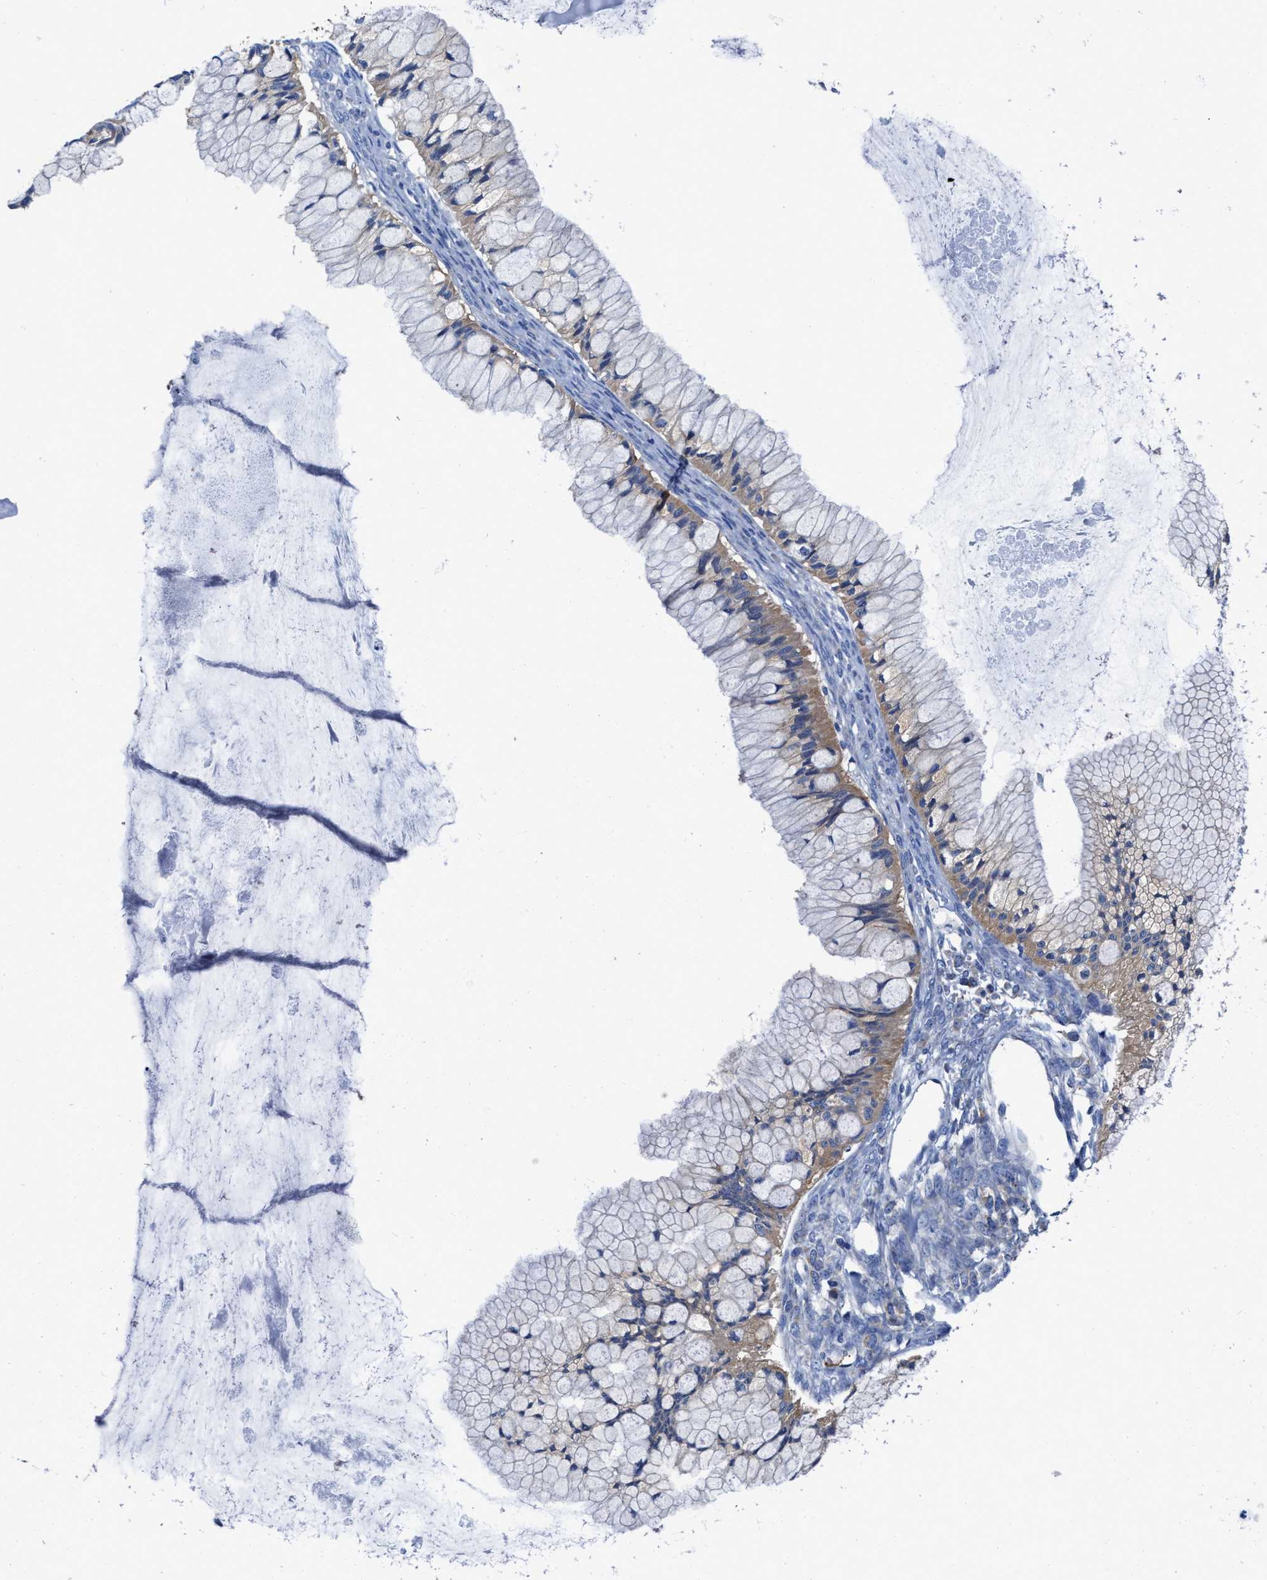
{"staining": {"intensity": "moderate", "quantity": ">75%", "location": "cytoplasmic/membranous"}, "tissue": "ovarian cancer", "cell_type": "Tumor cells", "image_type": "cancer", "snomed": [{"axis": "morphology", "description": "Cystadenocarcinoma, mucinous, NOS"}, {"axis": "topography", "description": "Ovary"}], "caption": "A brown stain shows moderate cytoplasmic/membranous expression of a protein in mucinous cystadenocarcinoma (ovarian) tumor cells.", "gene": "PHLPP1", "patient": {"sex": "female", "age": 57}}